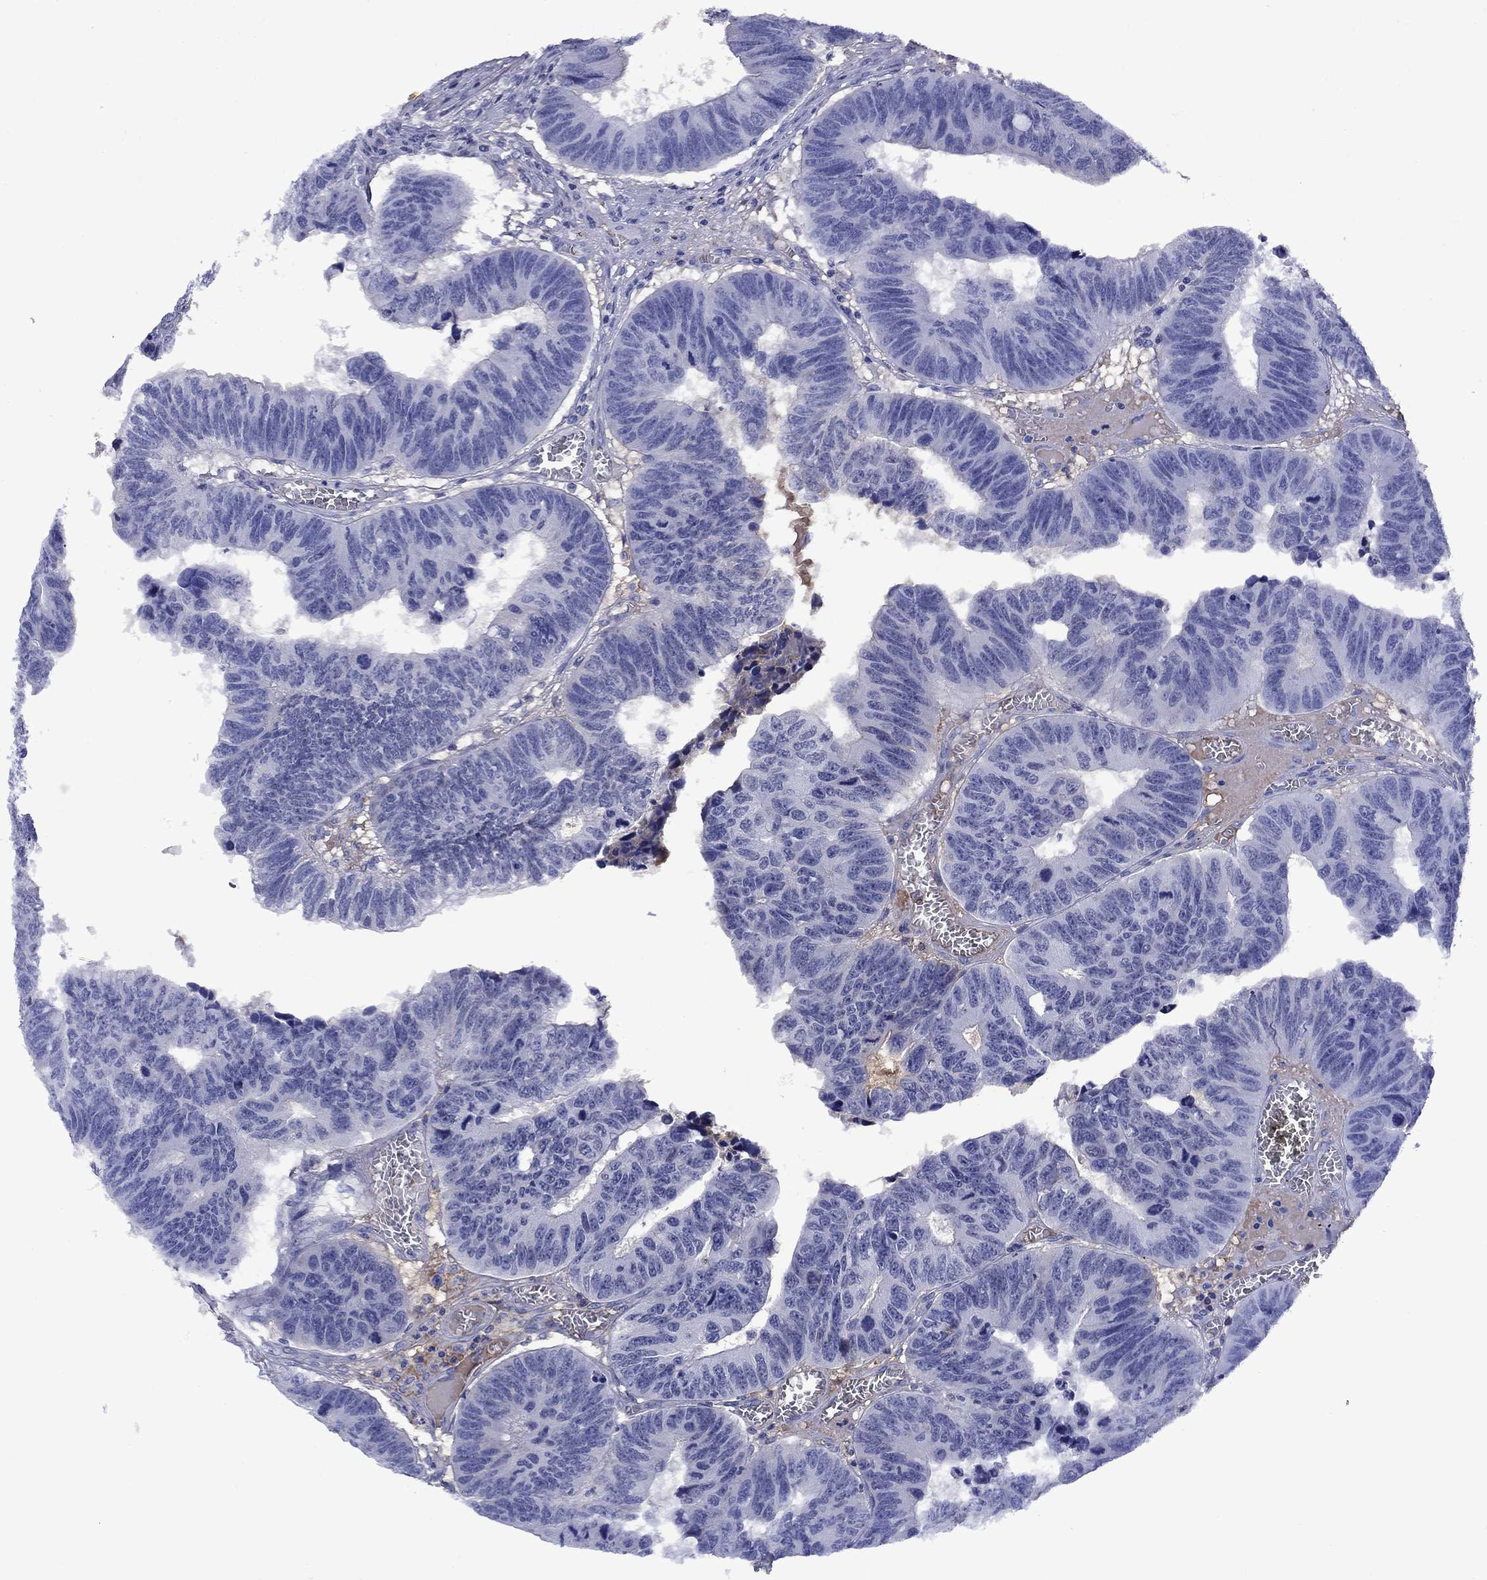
{"staining": {"intensity": "negative", "quantity": "none", "location": "none"}, "tissue": "colorectal cancer", "cell_type": "Tumor cells", "image_type": "cancer", "snomed": [{"axis": "morphology", "description": "Adenocarcinoma, NOS"}, {"axis": "topography", "description": "Appendix"}, {"axis": "topography", "description": "Colon"}, {"axis": "topography", "description": "Cecum"}, {"axis": "topography", "description": "Colon asc"}], "caption": "This is an immunohistochemistry histopathology image of human colorectal cancer (adenocarcinoma). There is no positivity in tumor cells.", "gene": "APOA2", "patient": {"sex": "female", "age": 85}}